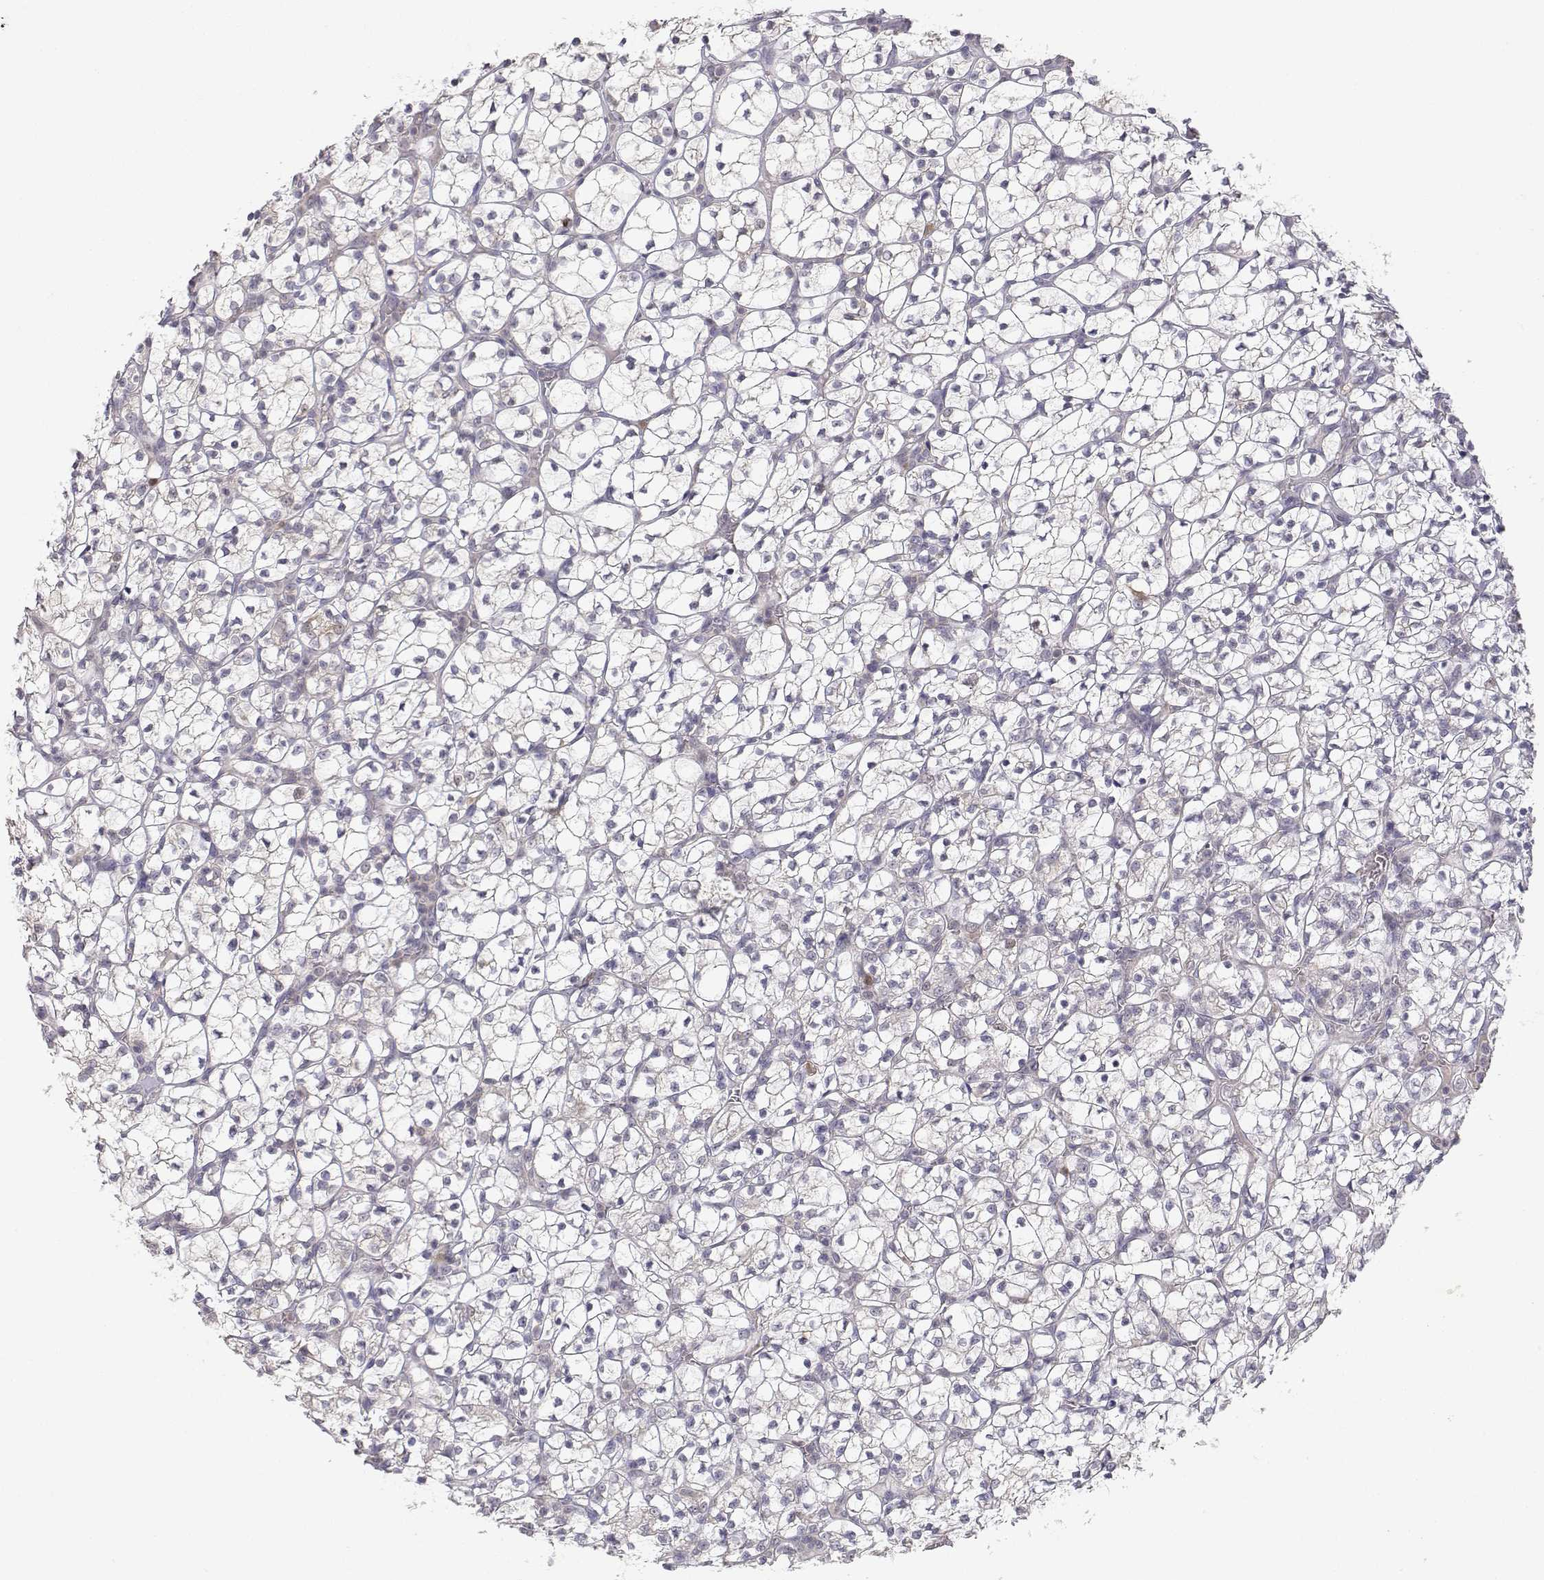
{"staining": {"intensity": "negative", "quantity": "none", "location": "none"}, "tissue": "renal cancer", "cell_type": "Tumor cells", "image_type": "cancer", "snomed": [{"axis": "morphology", "description": "Adenocarcinoma, NOS"}, {"axis": "topography", "description": "Kidney"}], "caption": "Adenocarcinoma (renal) was stained to show a protein in brown. There is no significant expression in tumor cells.", "gene": "RAD51", "patient": {"sex": "female", "age": 89}}